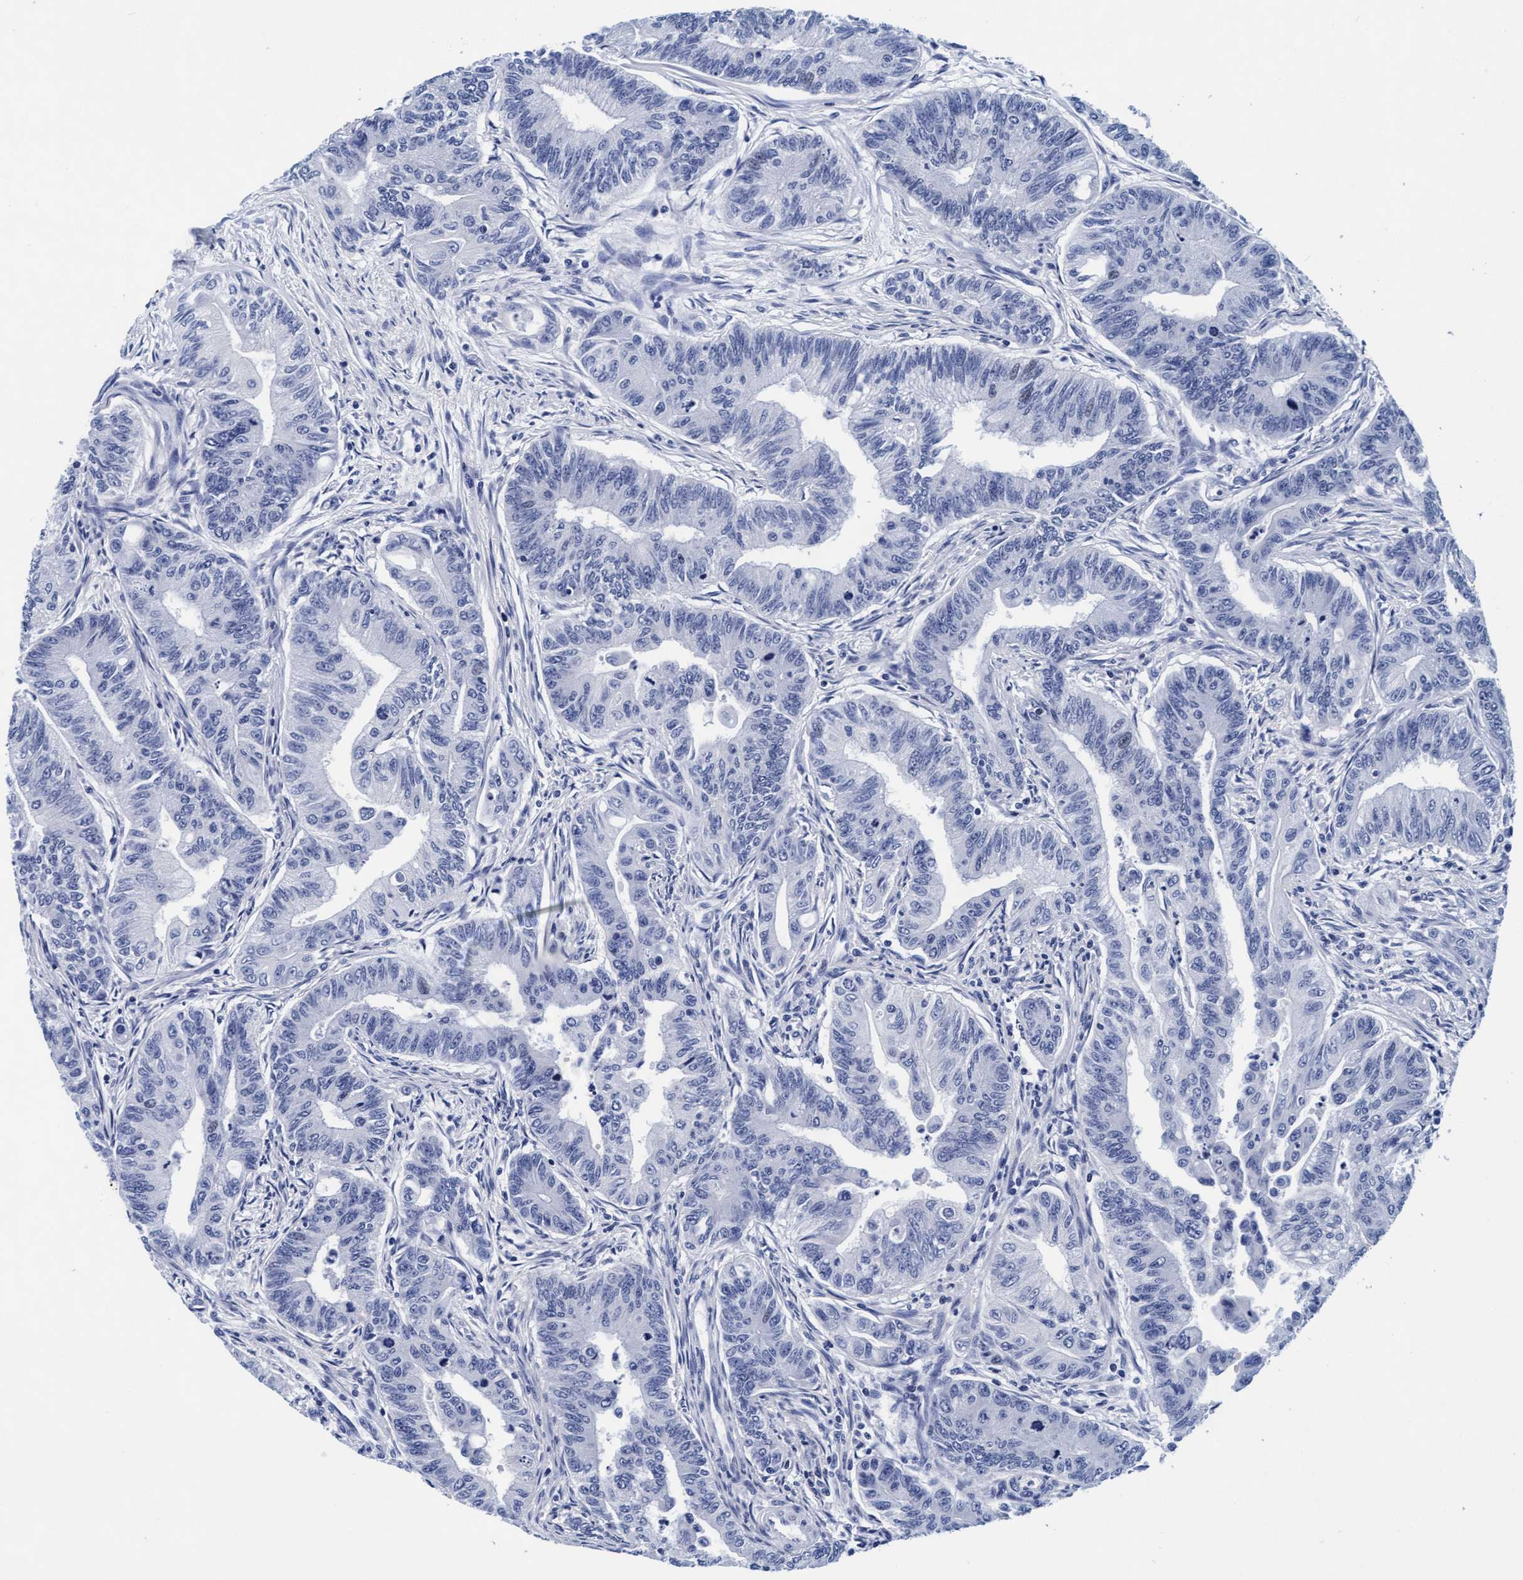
{"staining": {"intensity": "negative", "quantity": "none", "location": "none"}, "tissue": "colorectal cancer", "cell_type": "Tumor cells", "image_type": "cancer", "snomed": [{"axis": "morphology", "description": "Adenoma, NOS"}, {"axis": "morphology", "description": "Adenocarcinoma, NOS"}, {"axis": "topography", "description": "Colon"}], "caption": "DAB immunohistochemical staining of human adenocarcinoma (colorectal) displays no significant positivity in tumor cells.", "gene": "ARSG", "patient": {"sex": "male", "age": 79}}